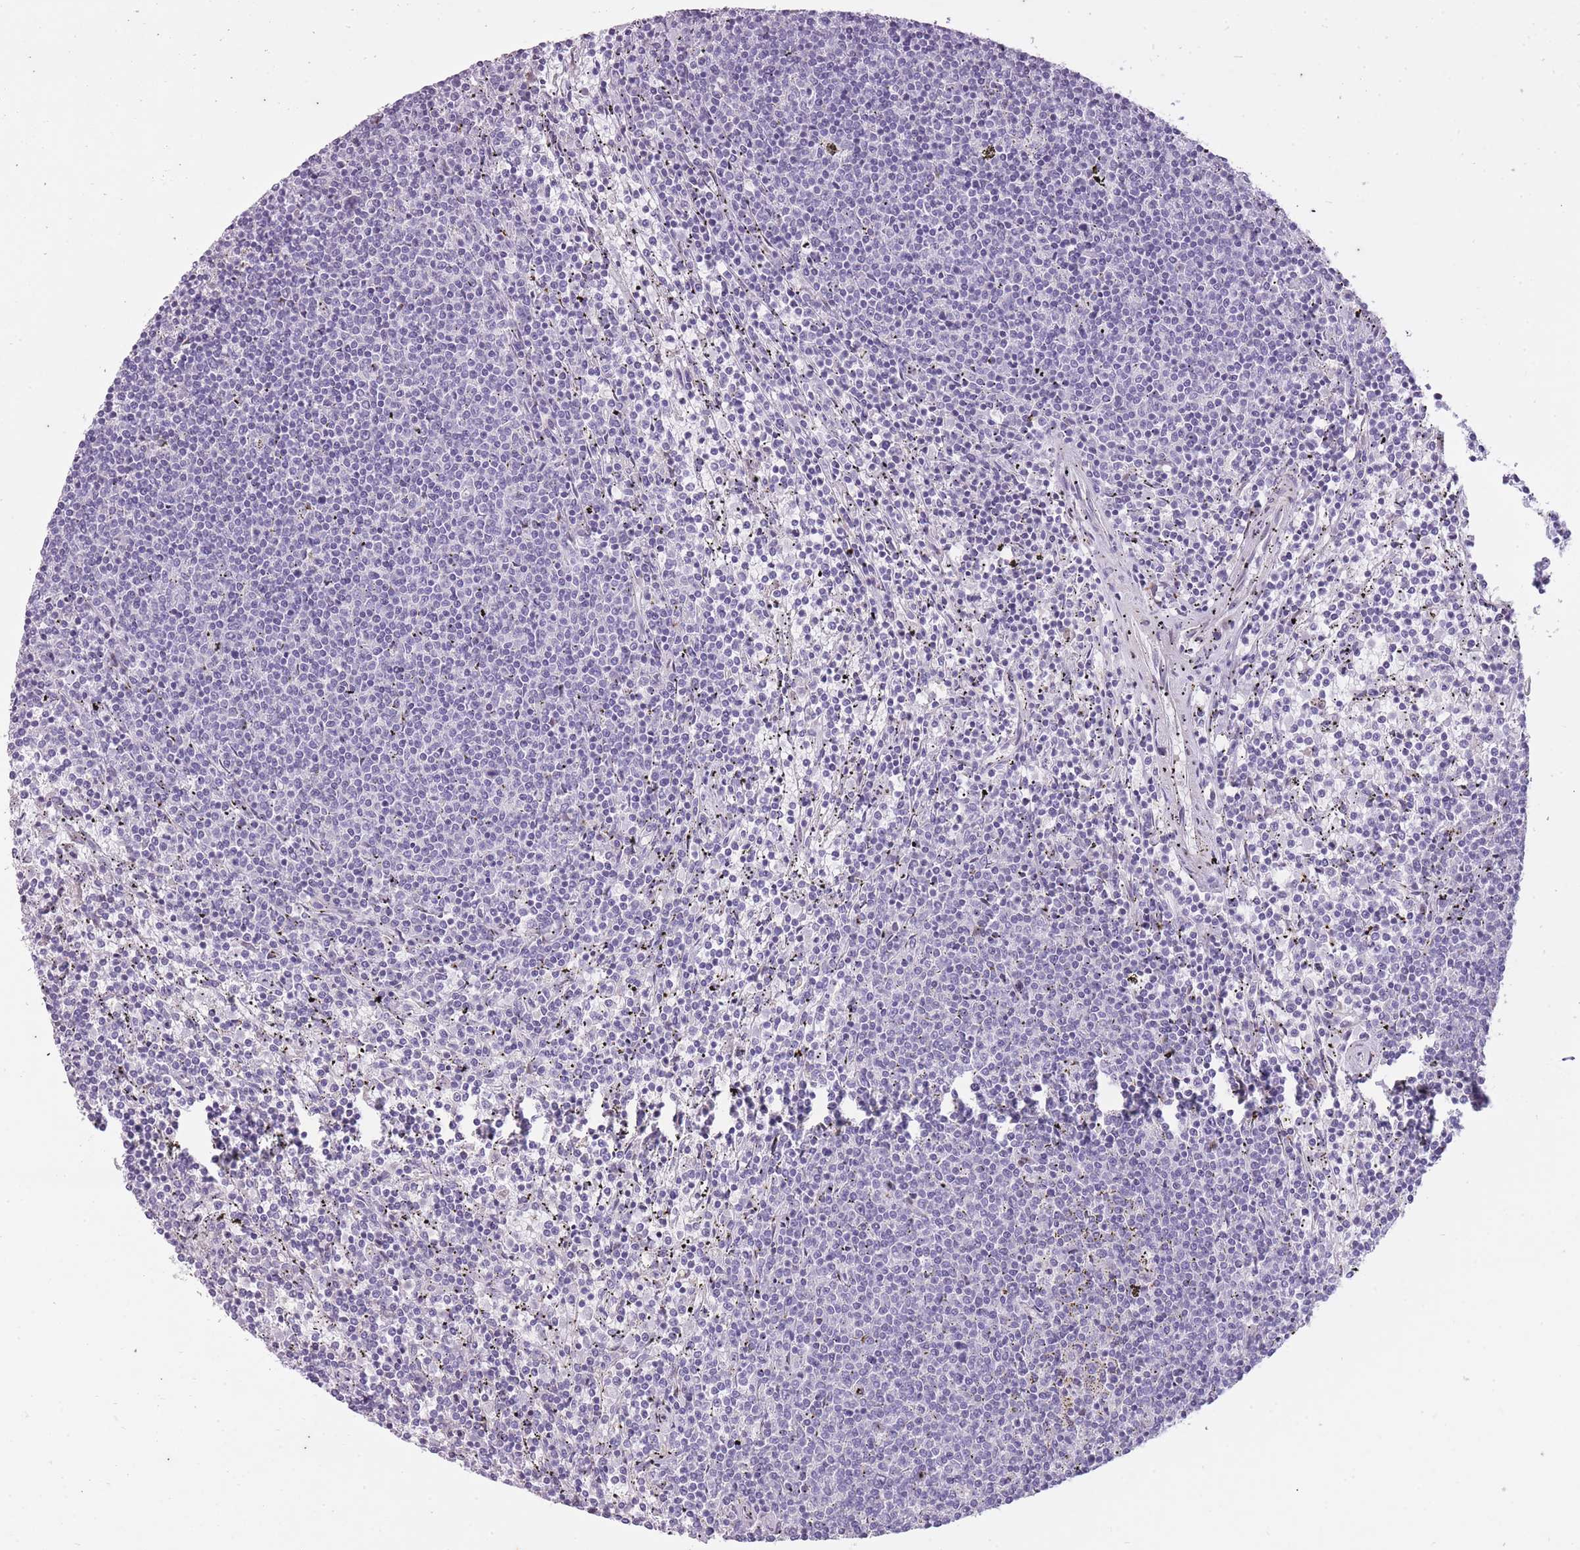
{"staining": {"intensity": "negative", "quantity": "none", "location": "none"}, "tissue": "lymphoma", "cell_type": "Tumor cells", "image_type": "cancer", "snomed": [{"axis": "morphology", "description": "Malignant lymphoma, non-Hodgkin's type, Low grade"}, {"axis": "topography", "description": "Spleen"}], "caption": "The photomicrograph displays no significant expression in tumor cells of lymphoma. (DAB (3,3'-diaminobenzidine) immunohistochemistry (IHC) visualized using brightfield microscopy, high magnification).", "gene": "CNTNAP3", "patient": {"sex": "female", "age": 50}}